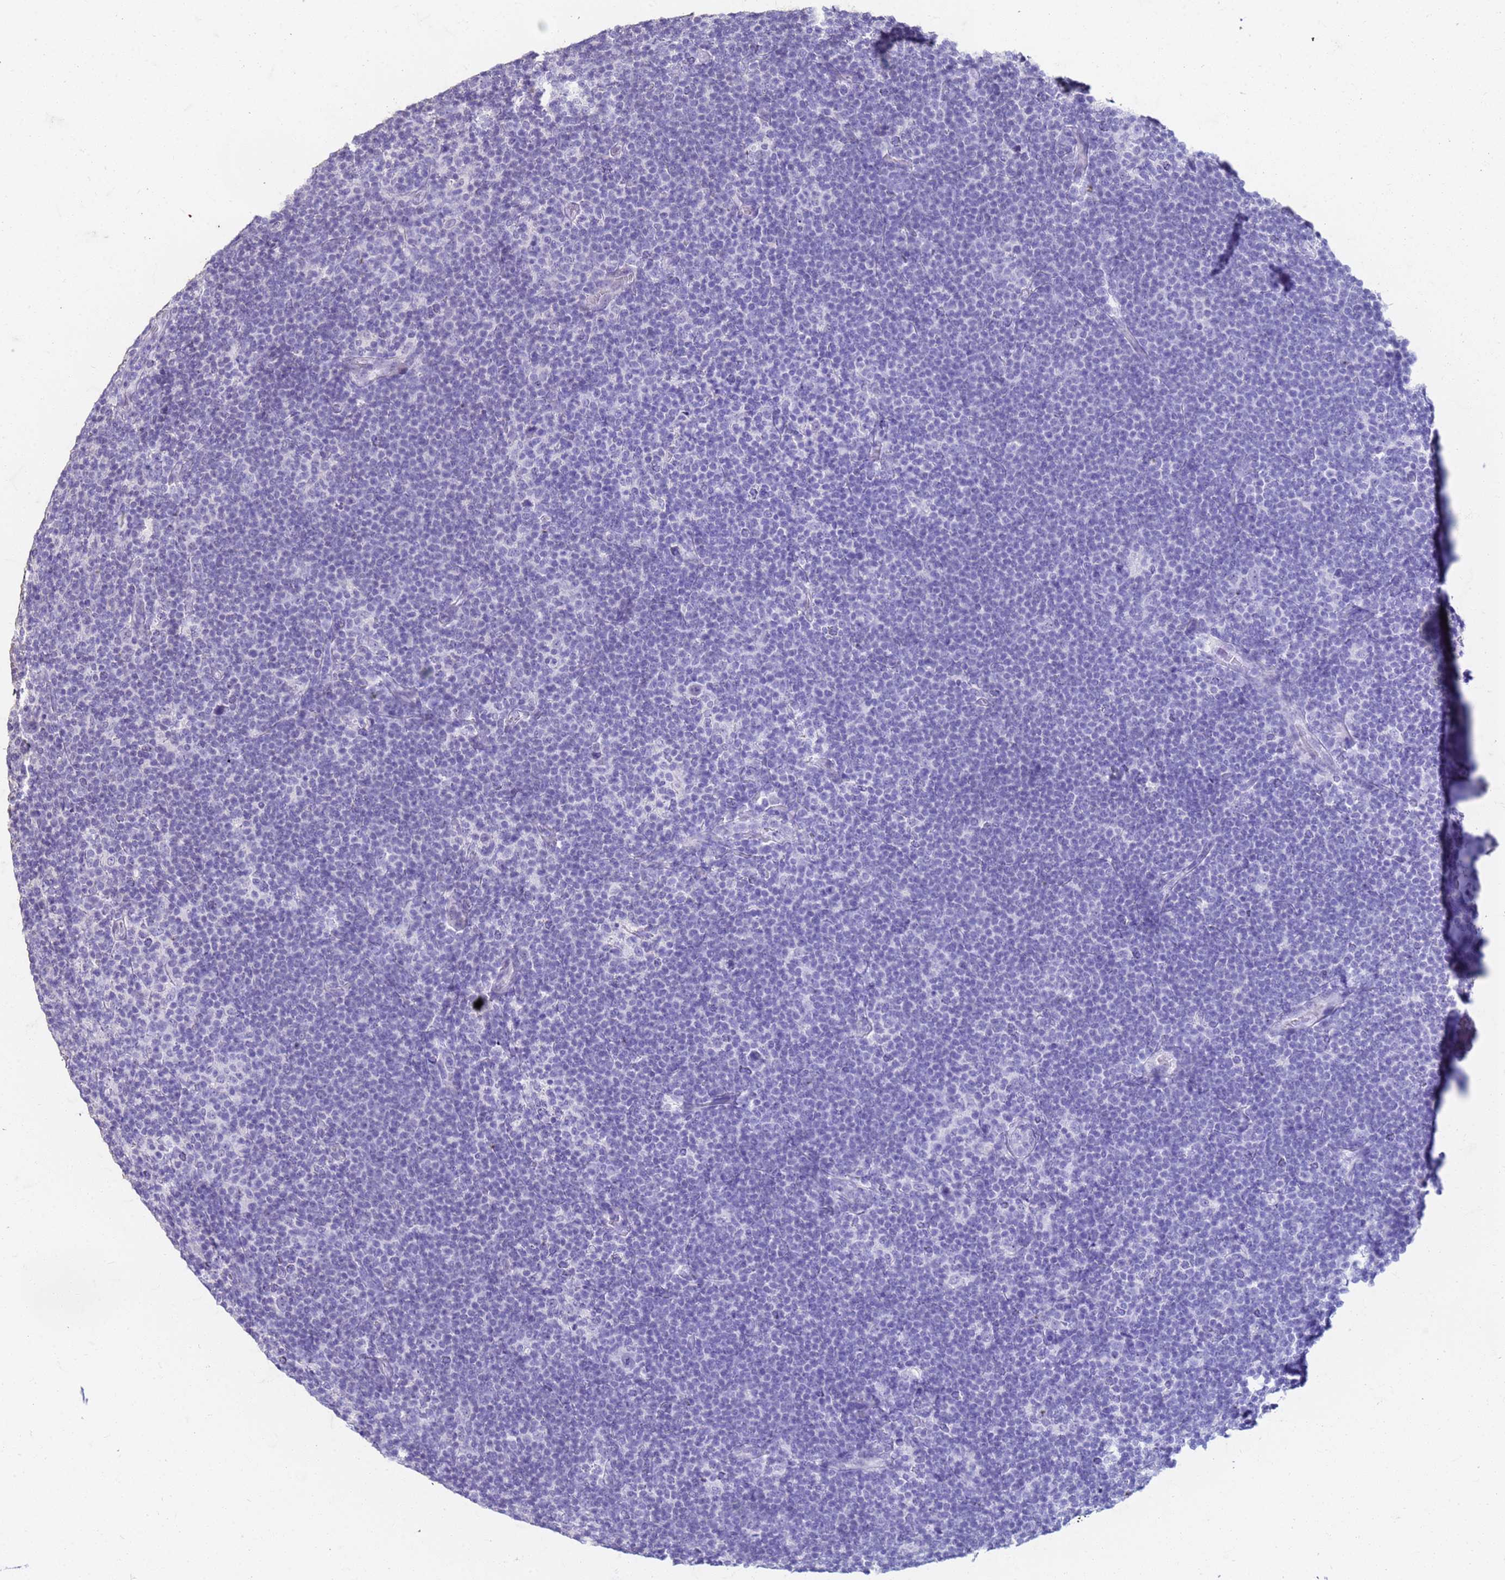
{"staining": {"intensity": "negative", "quantity": "none", "location": "none"}, "tissue": "lymphoma", "cell_type": "Tumor cells", "image_type": "cancer", "snomed": [{"axis": "morphology", "description": "Hodgkin's disease, NOS"}, {"axis": "topography", "description": "Lymph node"}], "caption": "DAB immunohistochemical staining of human lymphoma exhibits no significant expression in tumor cells. The staining was performed using DAB (3,3'-diaminobenzidine) to visualize the protein expression in brown, while the nuclei were stained in blue with hematoxylin (Magnification: 20x).", "gene": "SLC25A15", "patient": {"sex": "female", "age": 57}}